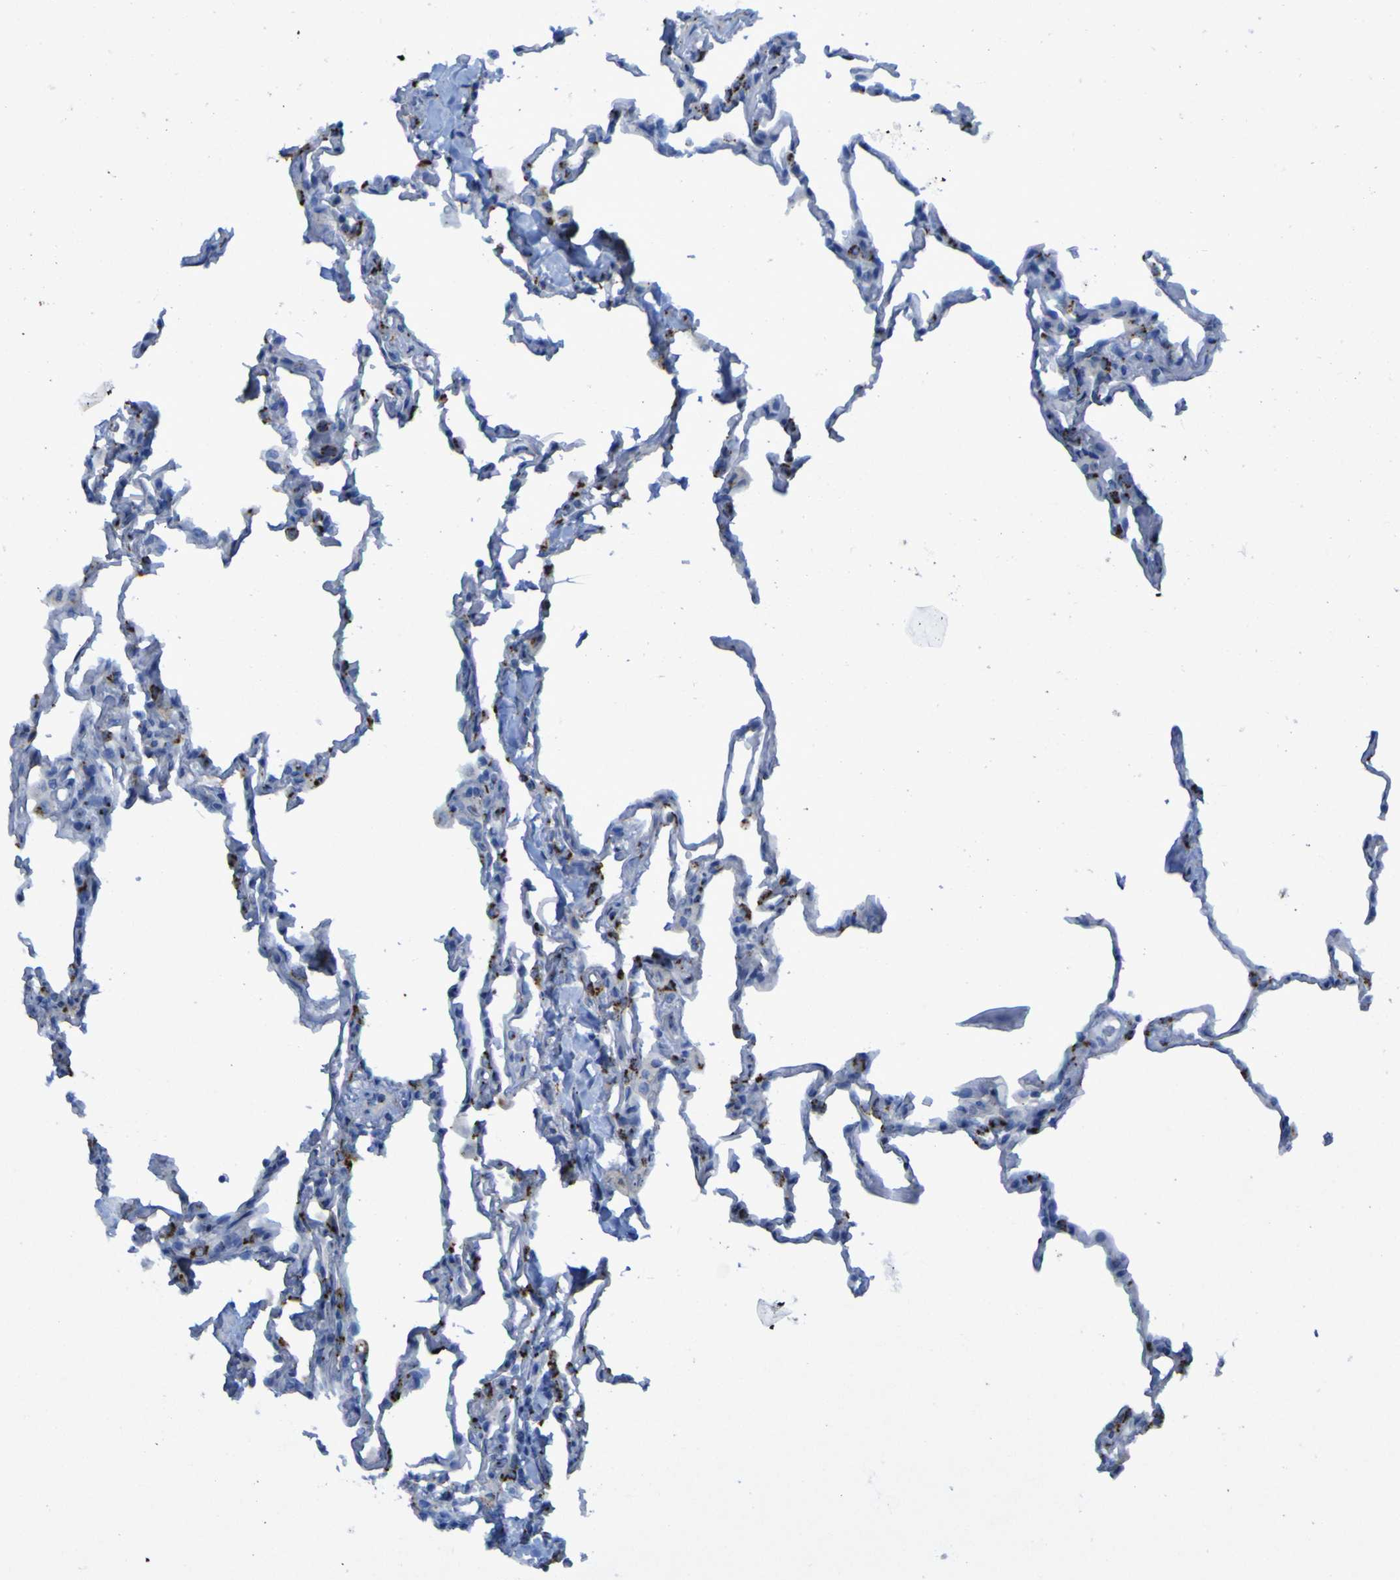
{"staining": {"intensity": "strong", "quantity": "25%-75%", "location": "cytoplasmic/membranous"}, "tissue": "lung", "cell_type": "Alveolar cells", "image_type": "normal", "snomed": [{"axis": "morphology", "description": "Normal tissue, NOS"}, {"axis": "topography", "description": "Lung"}], "caption": "Strong cytoplasmic/membranous staining is seen in about 25%-75% of alveolar cells in normal lung. The staining is performed using DAB (3,3'-diaminobenzidine) brown chromogen to label protein expression. The nuclei are counter-stained blue using hematoxylin.", "gene": "GOLM1", "patient": {"sex": "male", "age": 59}}